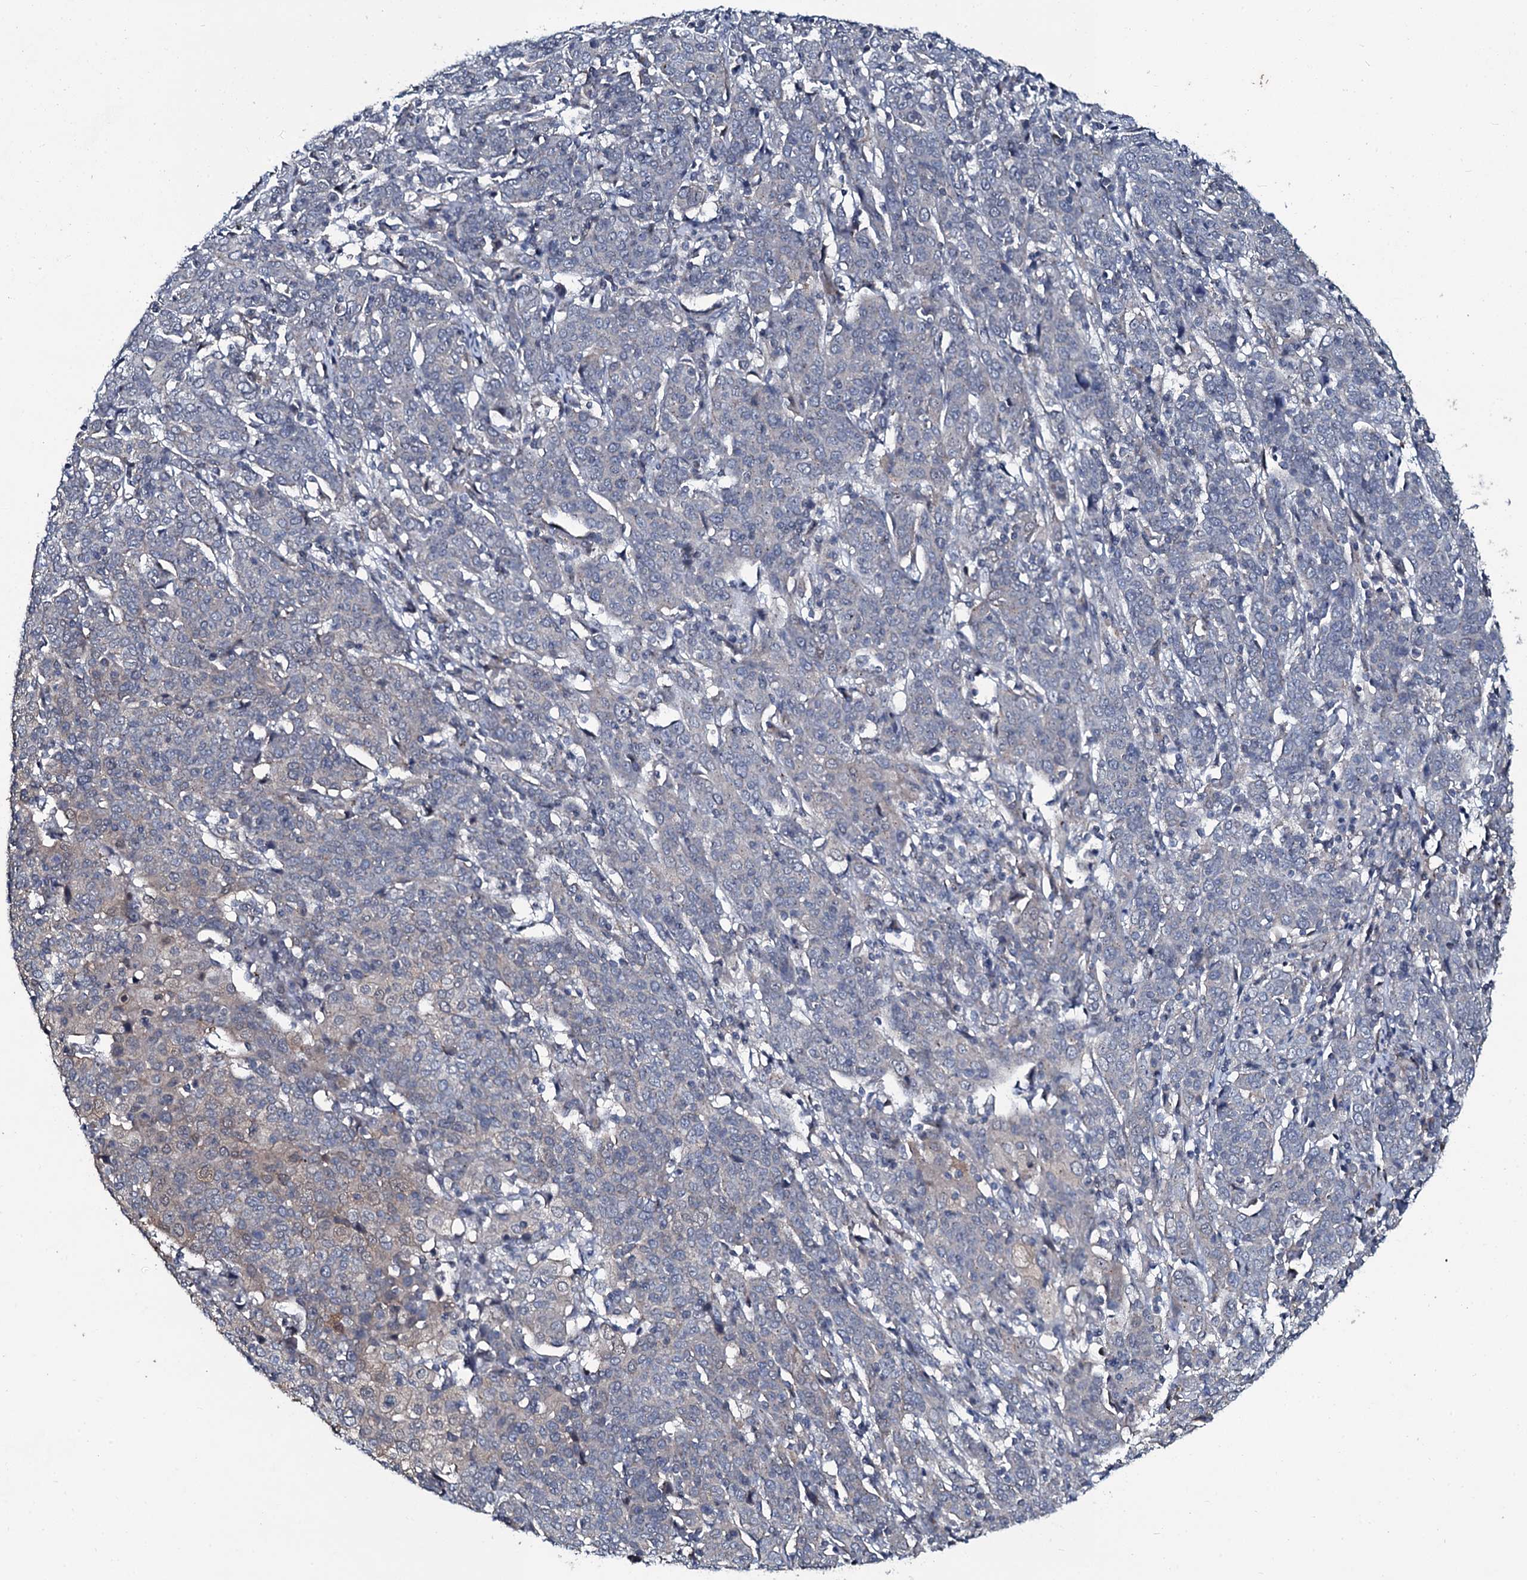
{"staining": {"intensity": "negative", "quantity": "none", "location": "none"}, "tissue": "cervical cancer", "cell_type": "Tumor cells", "image_type": "cancer", "snomed": [{"axis": "morphology", "description": "Squamous cell carcinoma, NOS"}, {"axis": "topography", "description": "Cervix"}], "caption": "Cervical cancer stained for a protein using IHC exhibits no expression tumor cells.", "gene": "USPL1", "patient": {"sex": "female", "age": 67}}